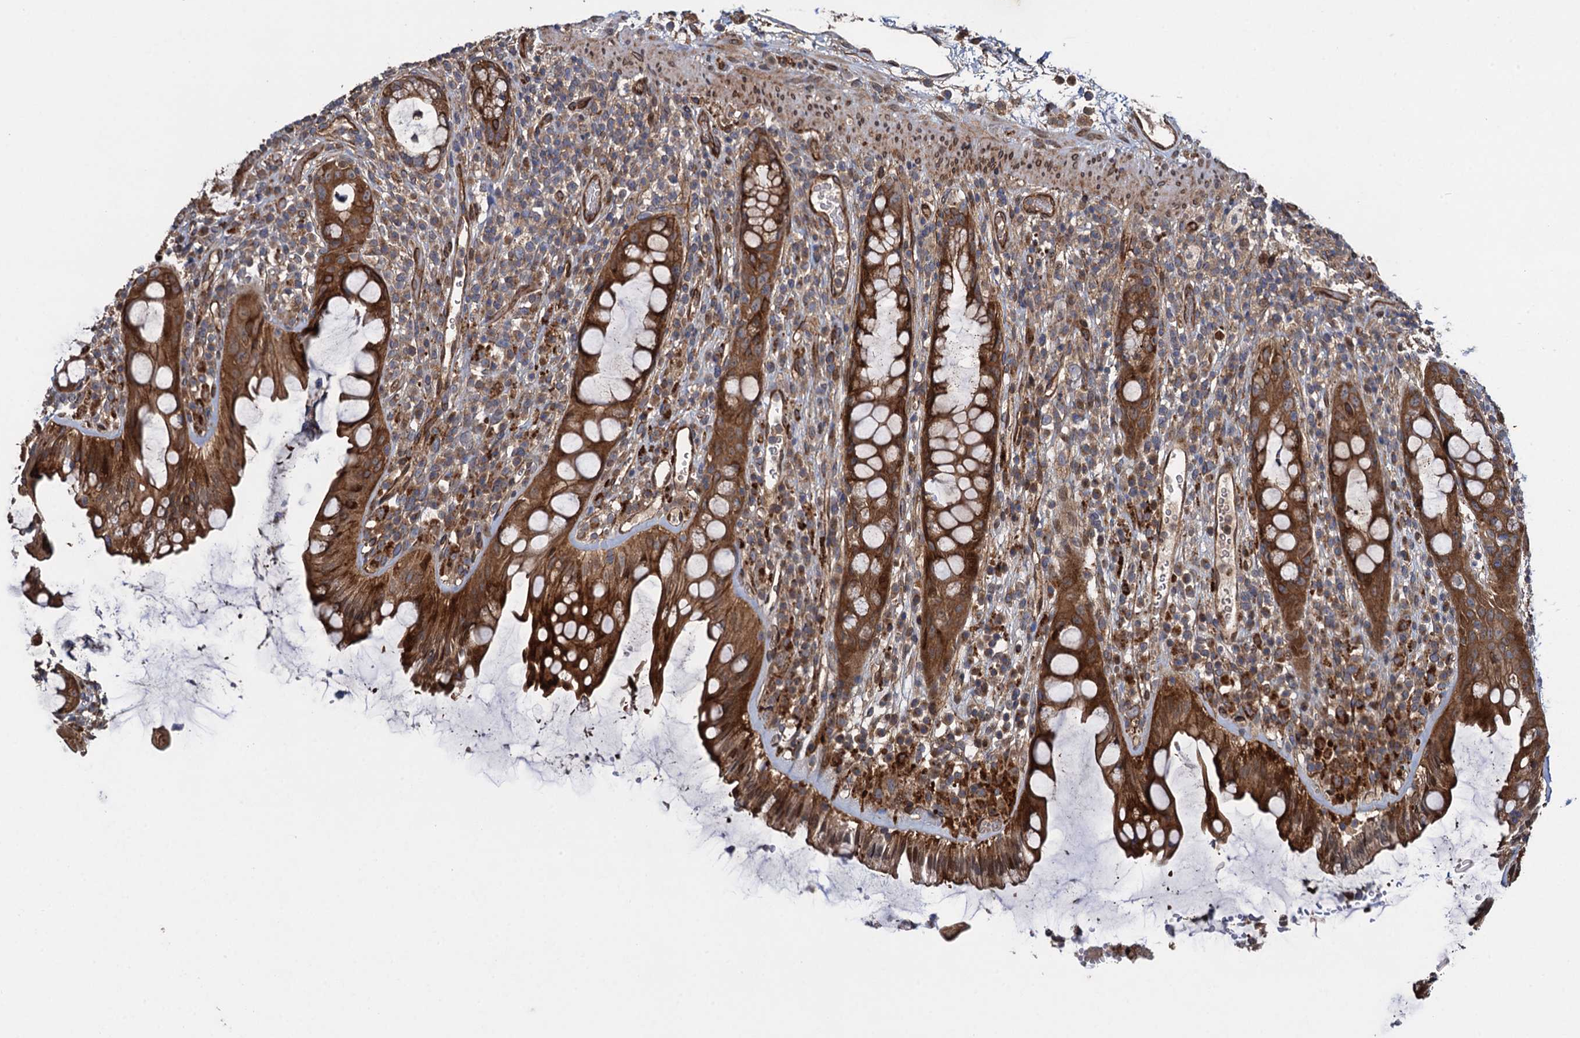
{"staining": {"intensity": "strong", "quantity": ">75%", "location": "cytoplasmic/membranous"}, "tissue": "rectum", "cell_type": "Glandular cells", "image_type": "normal", "snomed": [{"axis": "morphology", "description": "Normal tissue, NOS"}, {"axis": "topography", "description": "Rectum"}], "caption": "Protein staining of unremarkable rectum displays strong cytoplasmic/membranous staining in approximately >75% of glandular cells.", "gene": "RHOBTB1", "patient": {"sex": "female", "age": 57}}